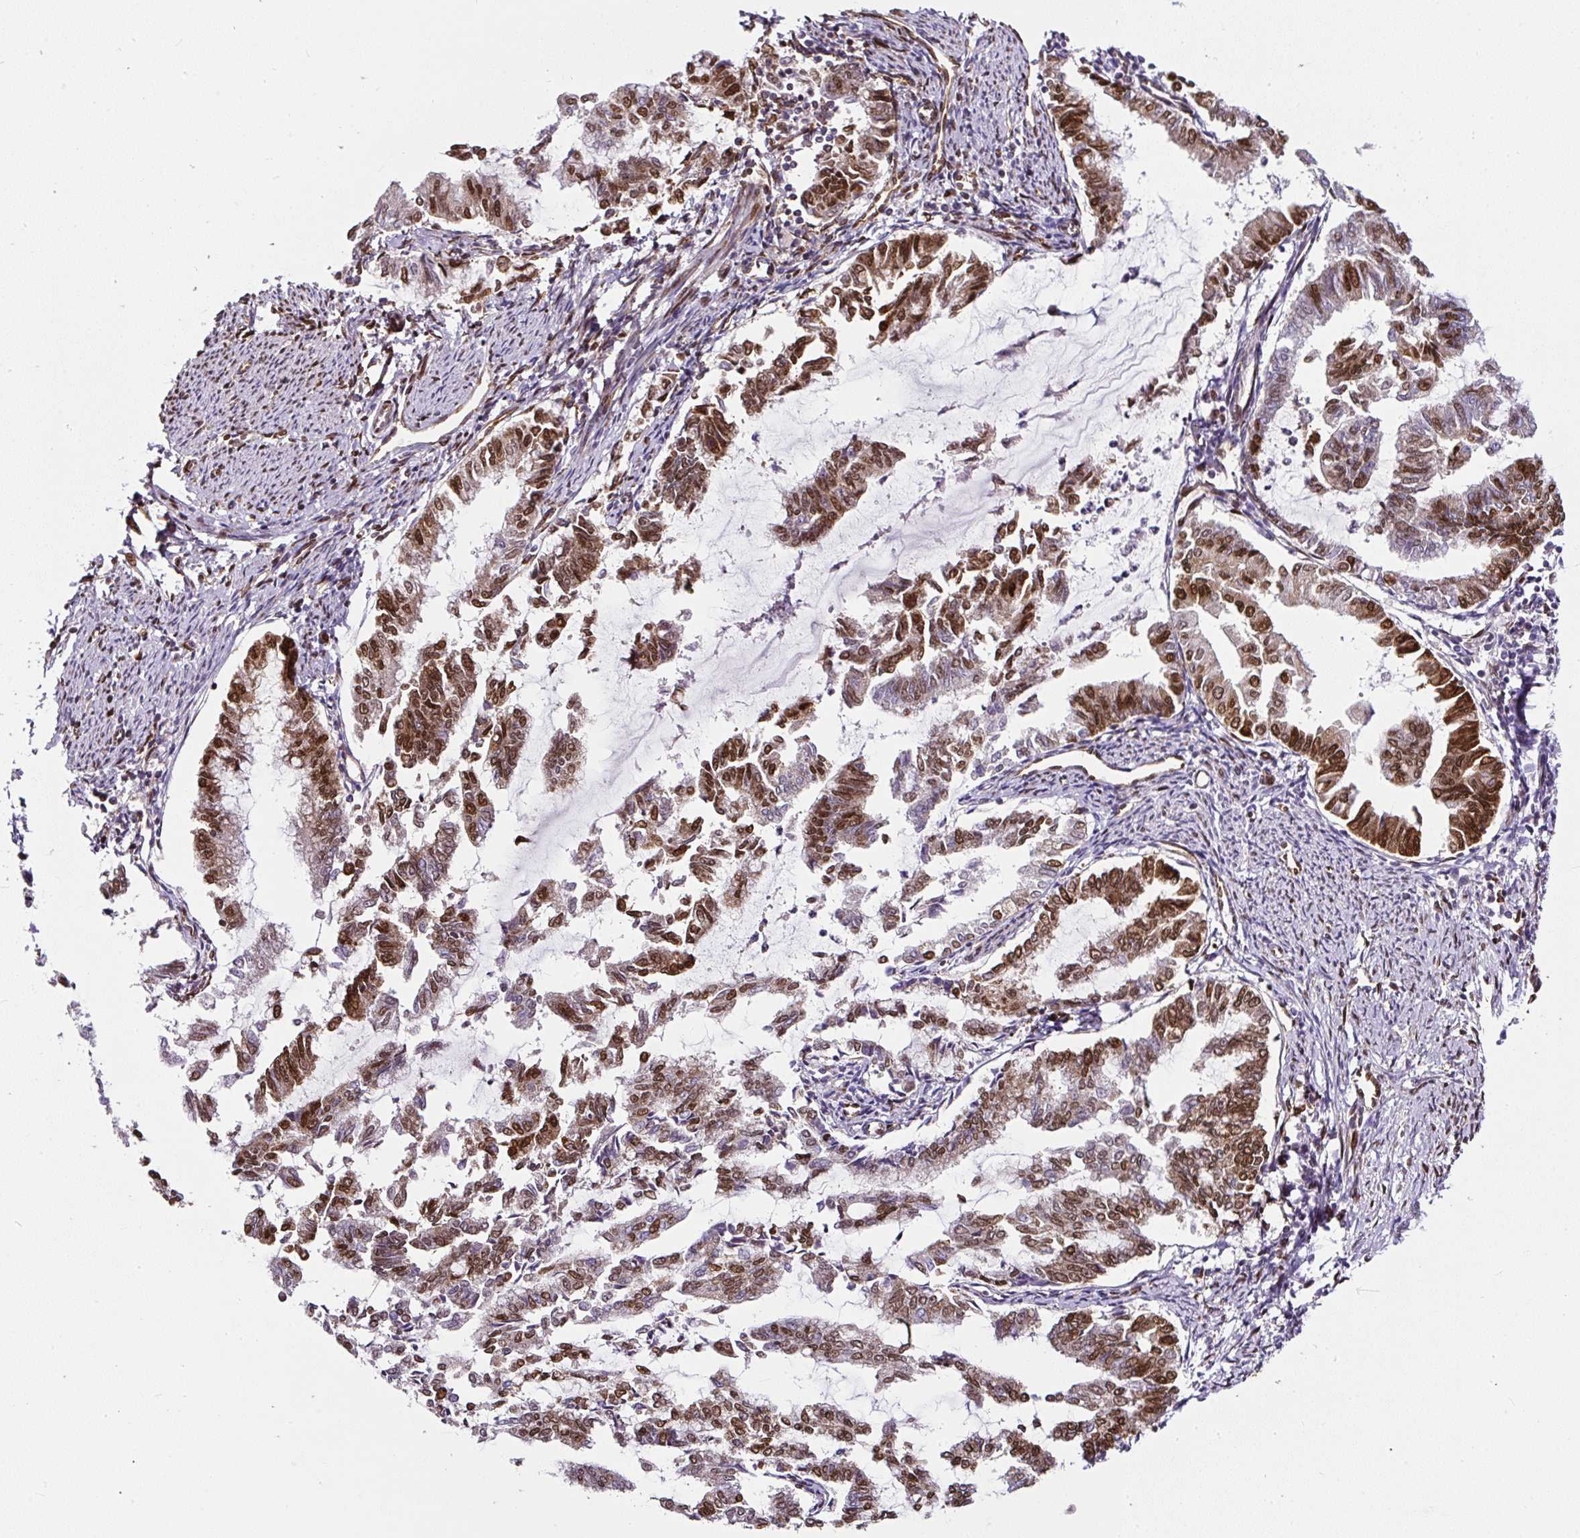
{"staining": {"intensity": "strong", "quantity": "25%-75%", "location": "cytoplasmic/membranous,nuclear"}, "tissue": "endometrial cancer", "cell_type": "Tumor cells", "image_type": "cancer", "snomed": [{"axis": "morphology", "description": "Adenocarcinoma, NOS"}, {"axis": "topography", "description": "Endometrium"}], "caption": "Immunohistochemical staining of adenocarcinoma (endometrial) displays strong cytoplasmic/membranous and nuclear protein staining in about 25%-75% of tumor cells.", "gene": "KDM4E", "patient": {"sex": "female", "age": 79}}